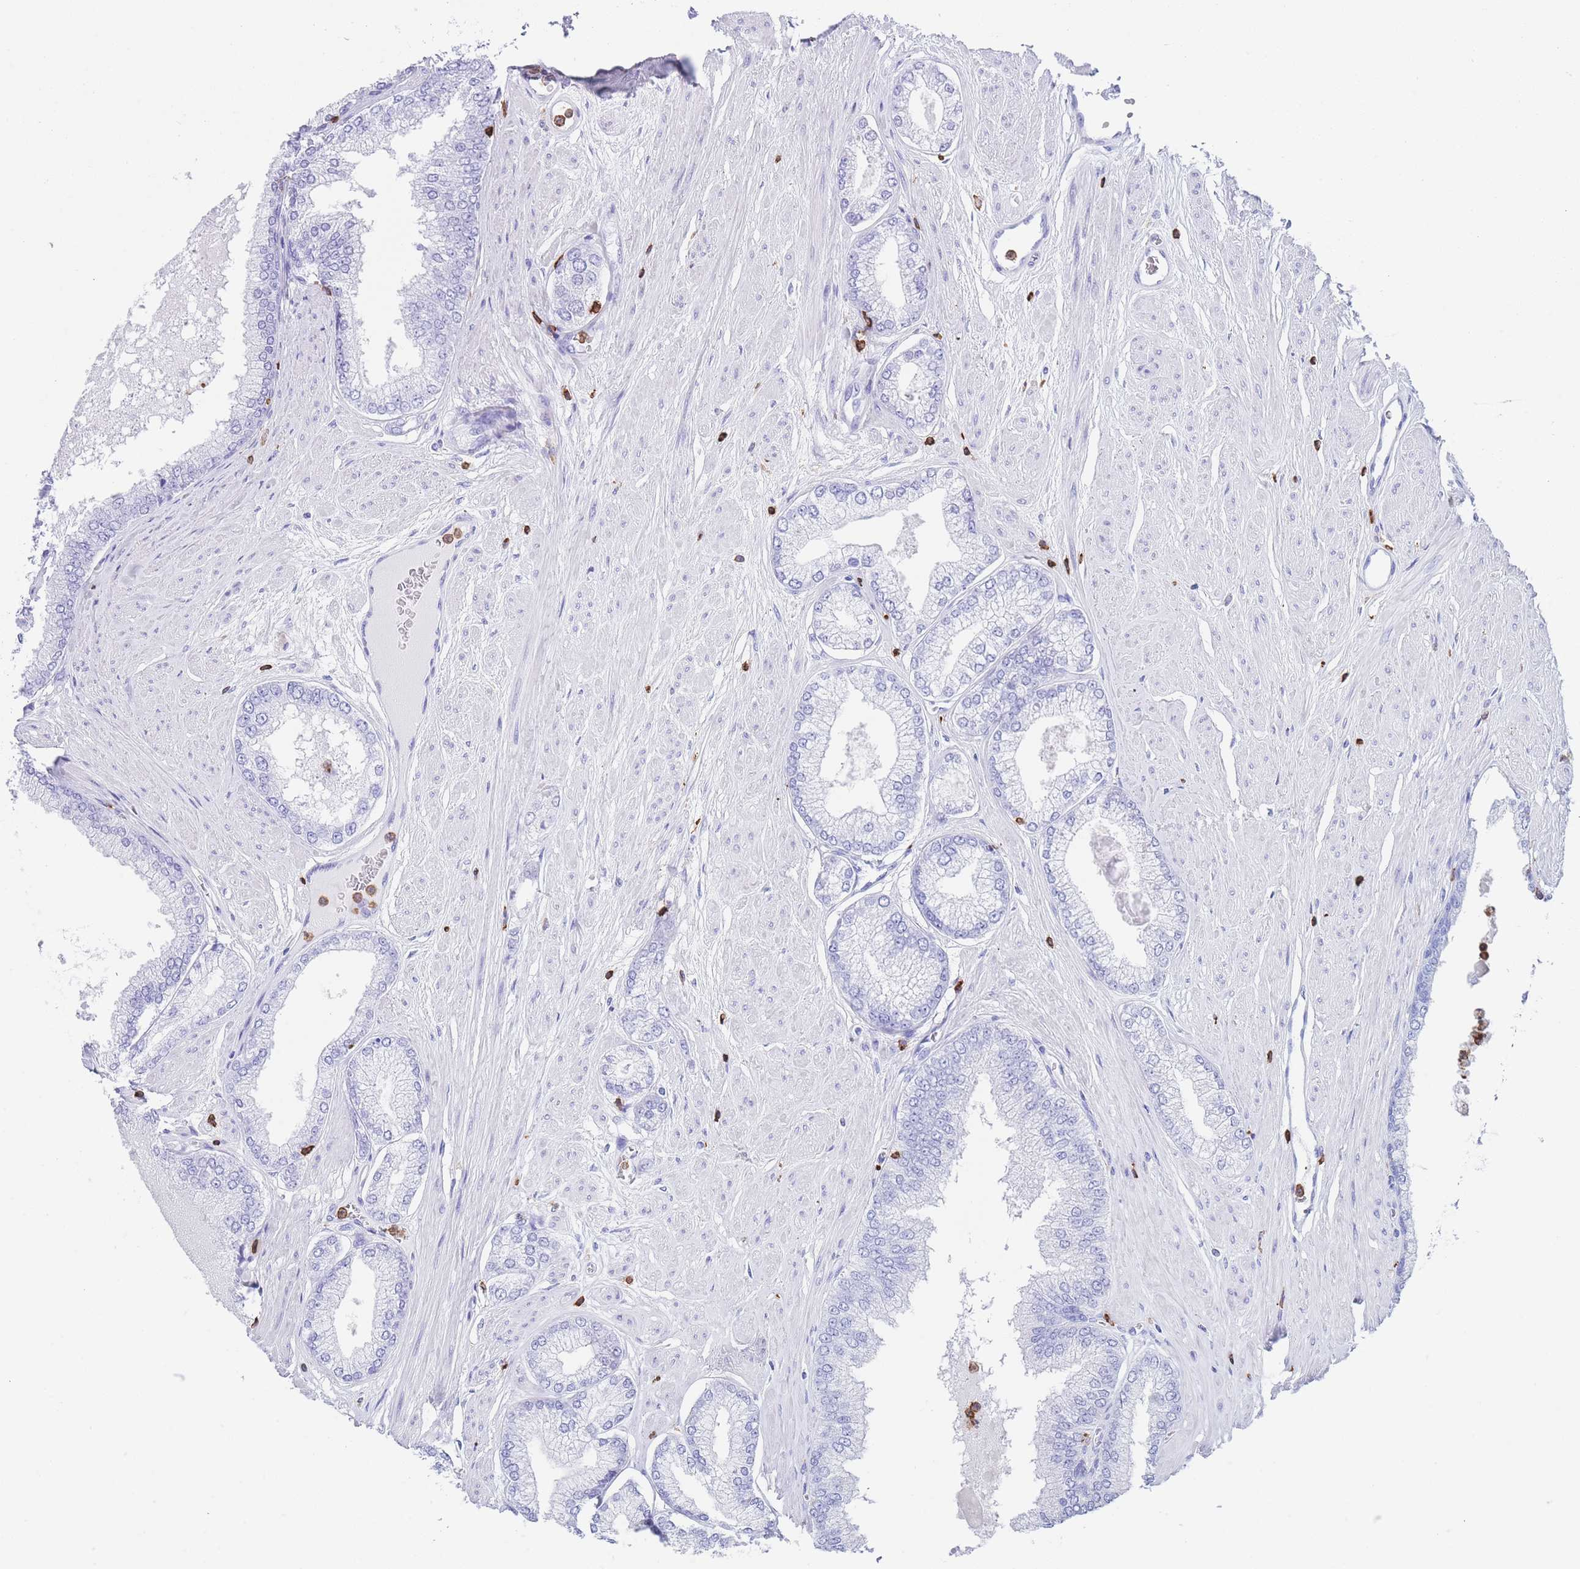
{"staining": {"intensity": "negative", "quantity": "none", "location": "none"}, "tissue": "prostate cancer", "cell_type": "Tumor cells", "image_type": "cancer", "snomed": [{"axis": "morphology", "description": "Adenocarcinoma, Low grade"}, {"axis": "topography", "description": "Prostate"}], "caption": "This is a photomicrograph of IHC staining of prostate cancer (adenocarcinoma (low-grade)), which shows no expression in tumor cells.", "gene": "CORO1A", "patient": {"sex": "male", "age": 55}}